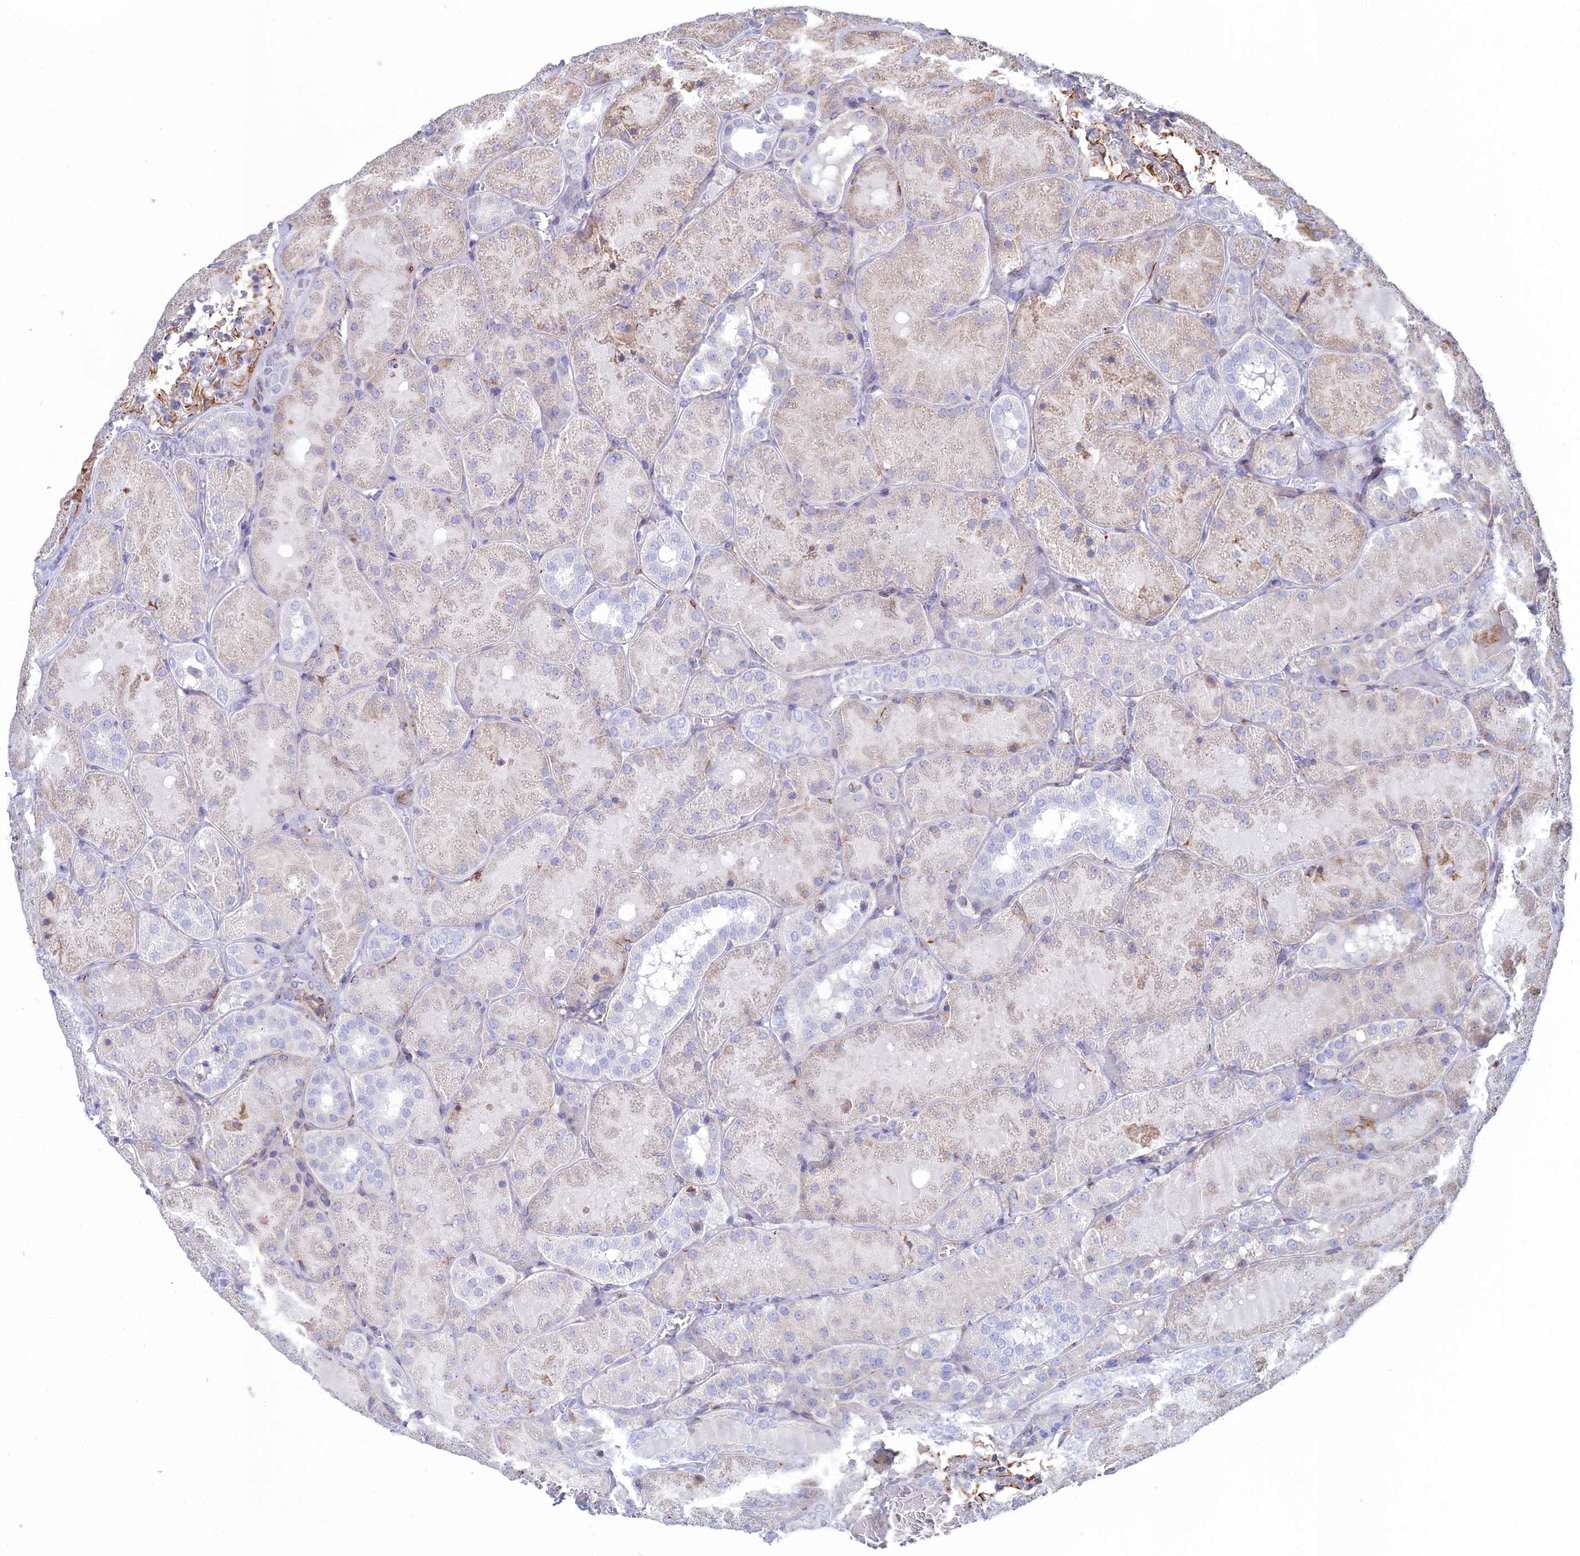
{"staining": {"intensity": "moderate", "quantity": "<25%", "location": "cytoplasmic/membranous"}, "tissue": "kidney", "cell_type": "Cells in glomeruli", "image_type": "normal", "snomed": [{"axis": "morphology", "description": "Normal tissue, NOS"}, {"axis": "topography", "description": "Kidney"}], "caption": "High-power microscopy captured an immunohistochemistry (IHC) image of normal kidney, revealing moderate cytoplasmic/membranous expression in about <25% of cells in glomeruli.", "gene": "CLVS2", "patient": {"sex": "male", "age": 28}}